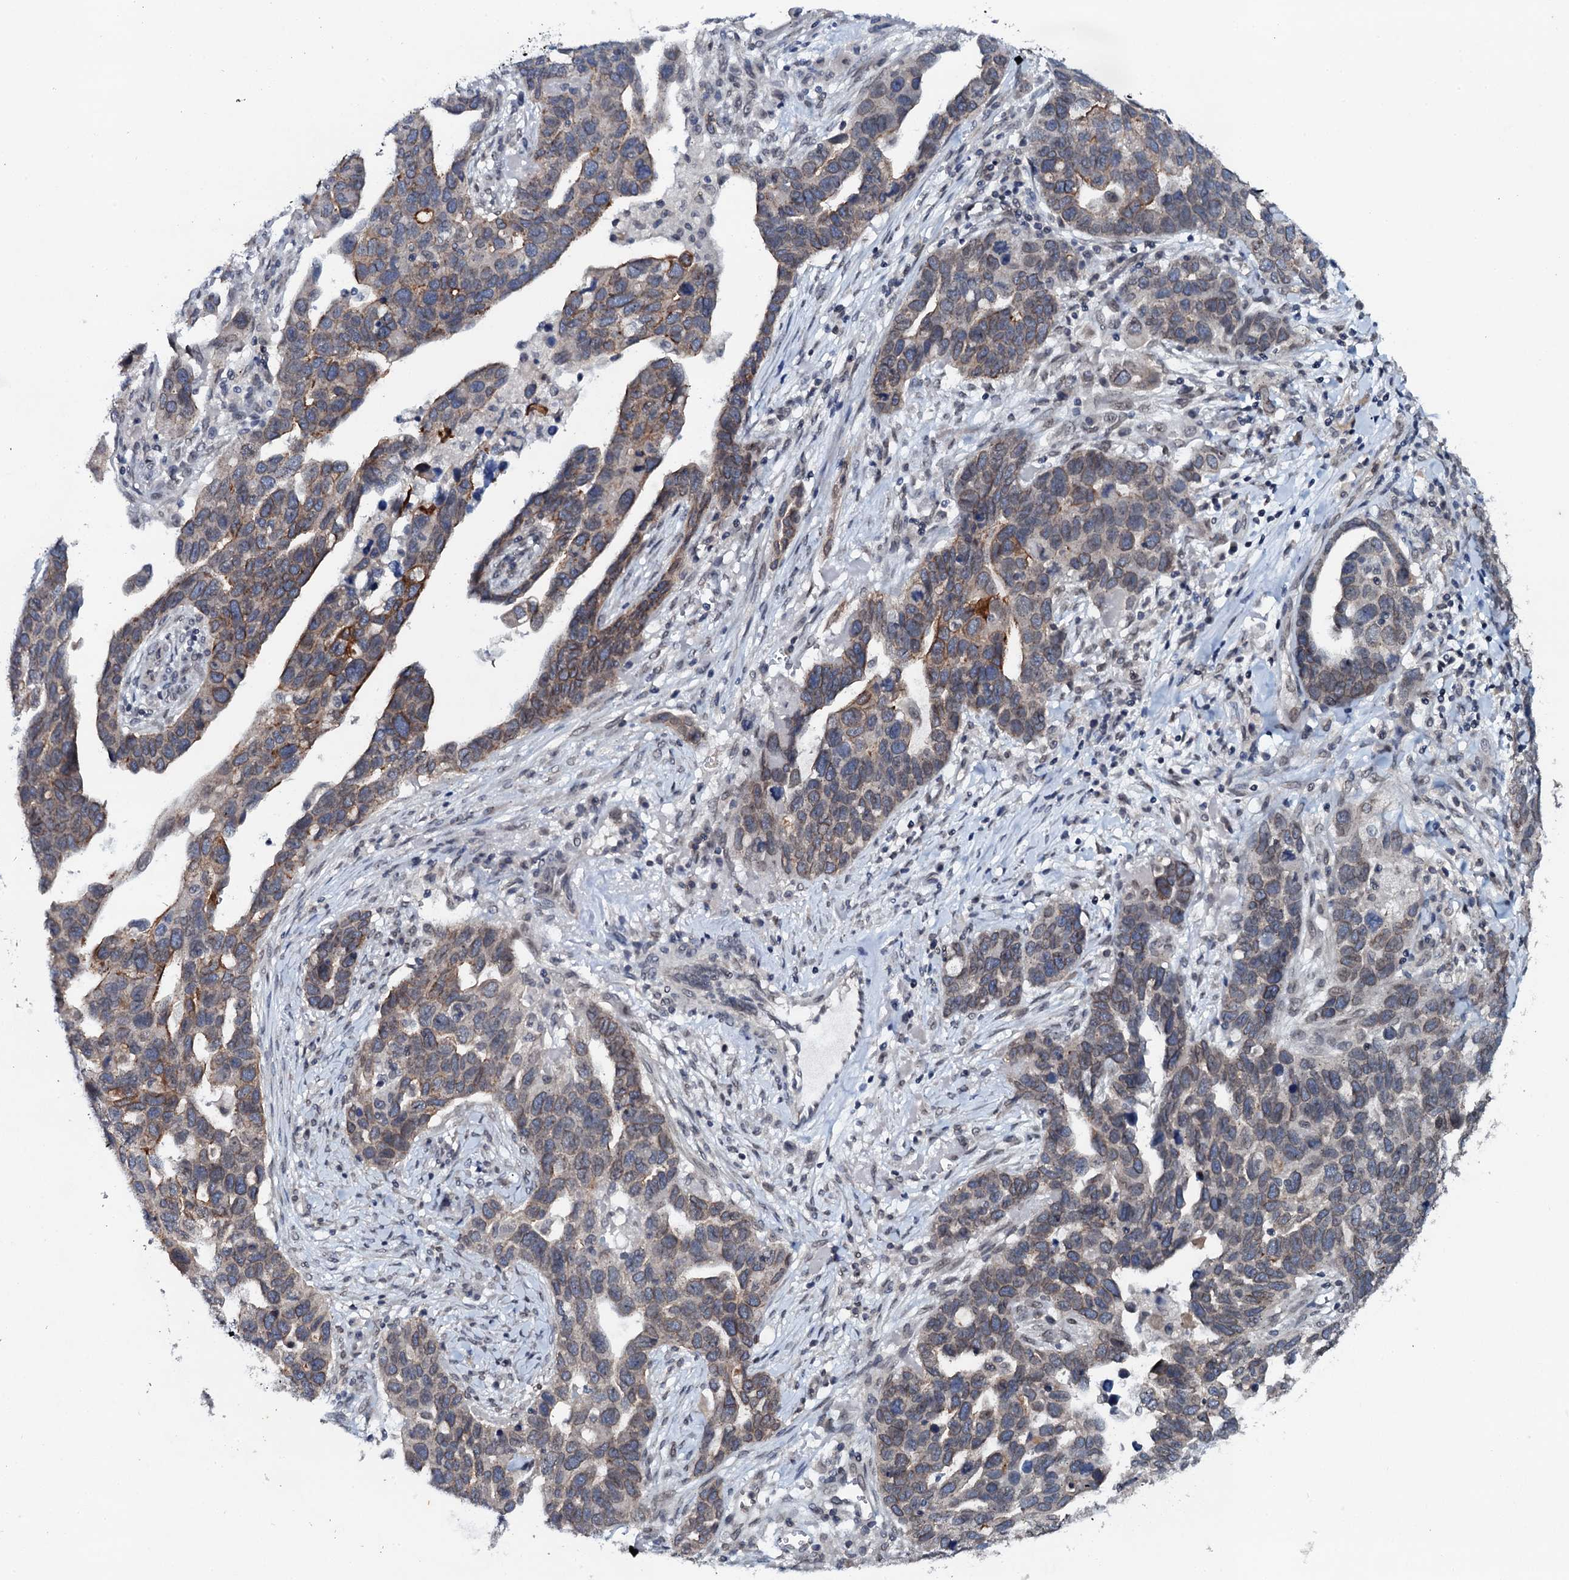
{"staining": {"intensity": "strong", "quantity": "<25%", "location": "cytoplasmic/membranous"}, "tissue": "ovarian cancer", "cell_type": "Tumor cells", "image_type": "cancer", "snomed": [{"axis": "morphology", "description": "Cystadenocarcinoma, serous, NOS"}, {"axis": "topography", "description": "Ovary"}], "caption": "Strong cytoplasmic/membranous expression for a protein is identified in about <25% of tumor cells of ovarian serous cystadenocarcinoma using immunohistochemistry.", "gene": "SNTA1", "patient": {"sex": "female", "age": 54}}